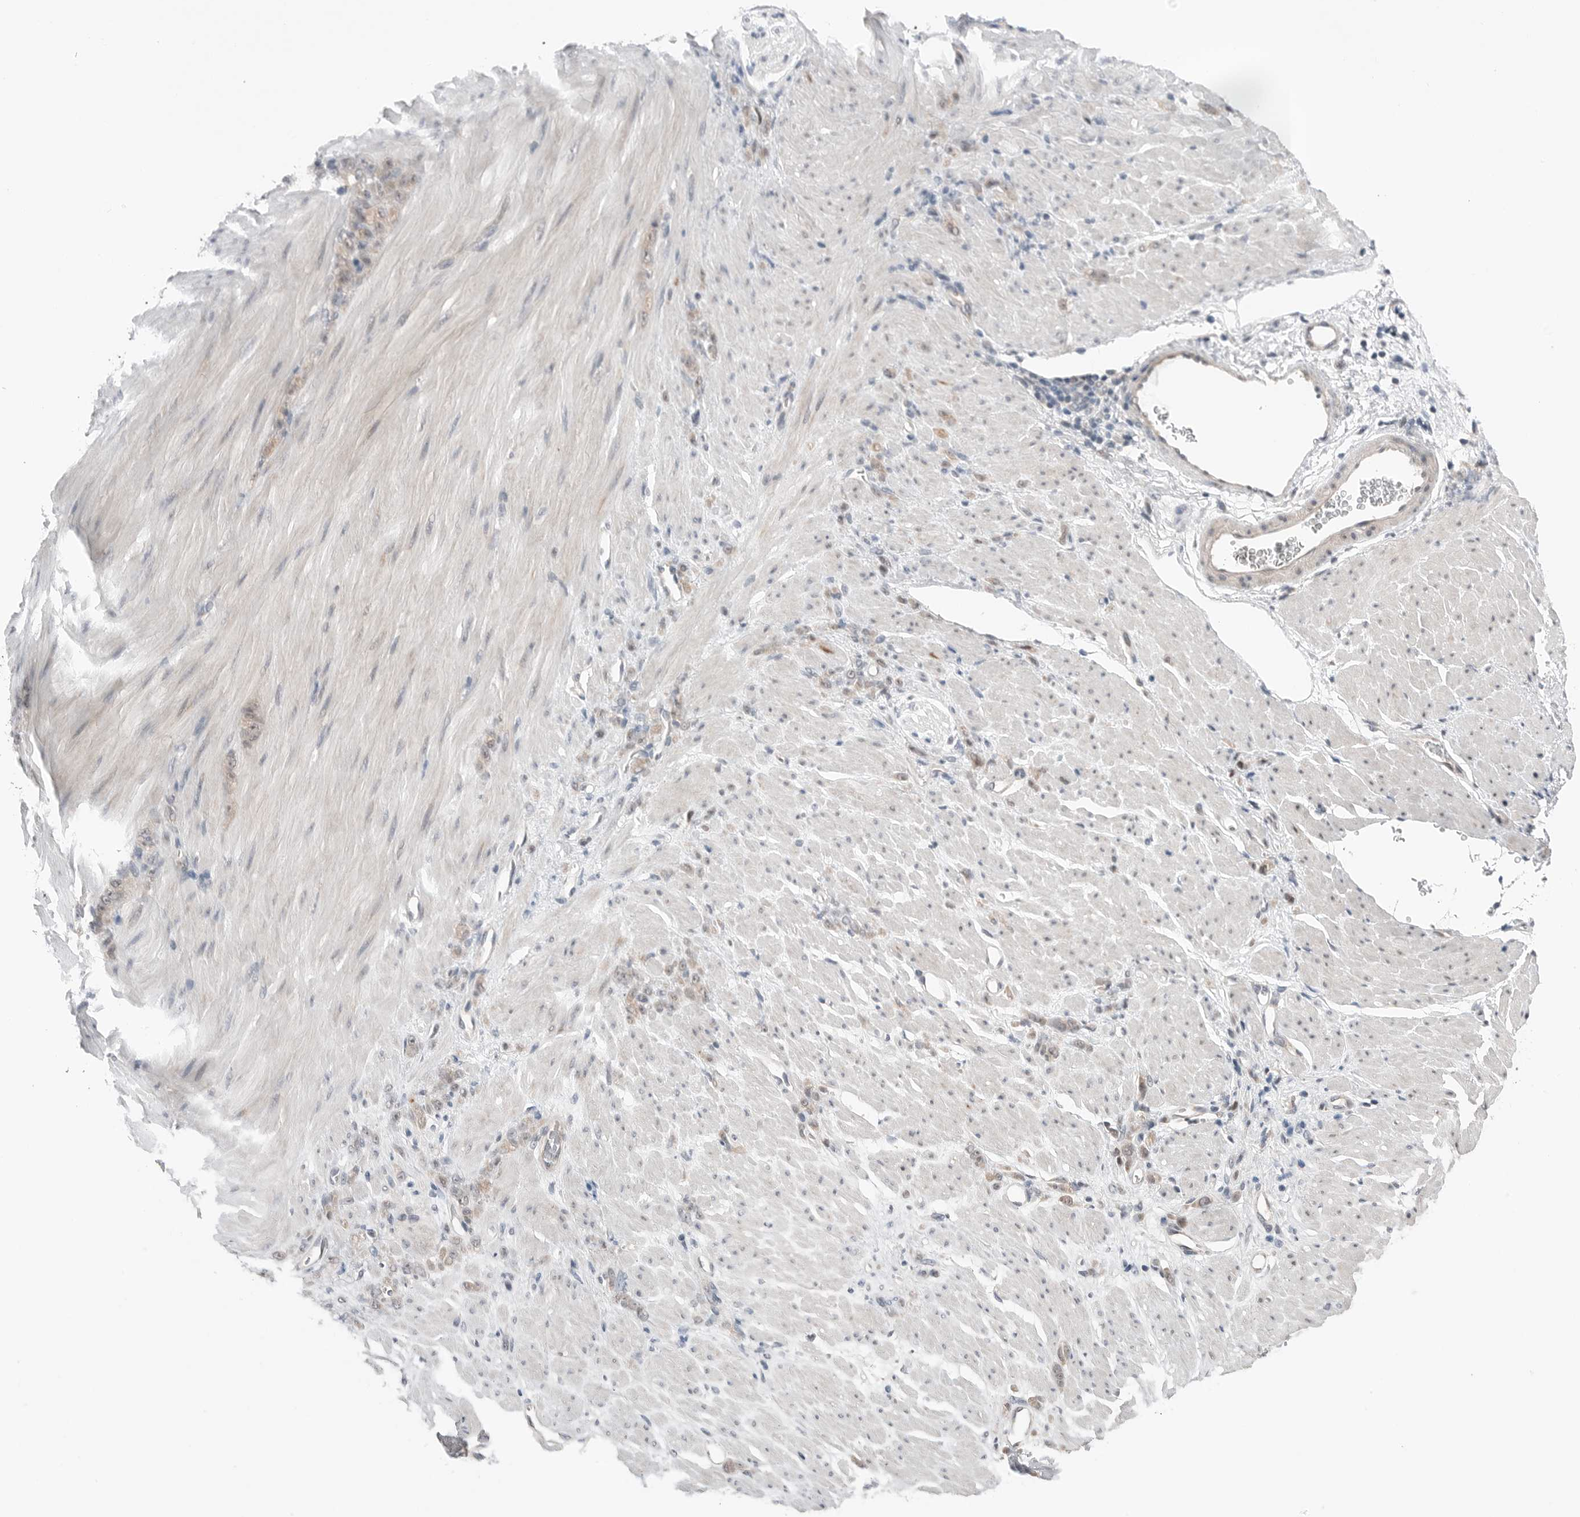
{"staining": {"intensity": "weak", "quantity": "25%-75%", "location": "cytoplasmic/membranous"}, "tissue": "stomach cancer", "cell_type": "Tumor cells", "image_type": "cancer", "snomed": [{"axis": "morphology", "description": "Normal tissue, NOS"}, {"axis": "morphology", "description": "Adenocarcinoma, NOS"}, {"axis": "topography", "description": "Stomach"}], "caption": "Immunohistochemical staining of stomach cancer displays low levels of weak cytoplasmic/membranous protein positivity in approximately 25%-75% of tumor cells. Nuclei are stained in blue.", "gene": "NTAQ1", "patient": {"sex": "male", "age": 82}}